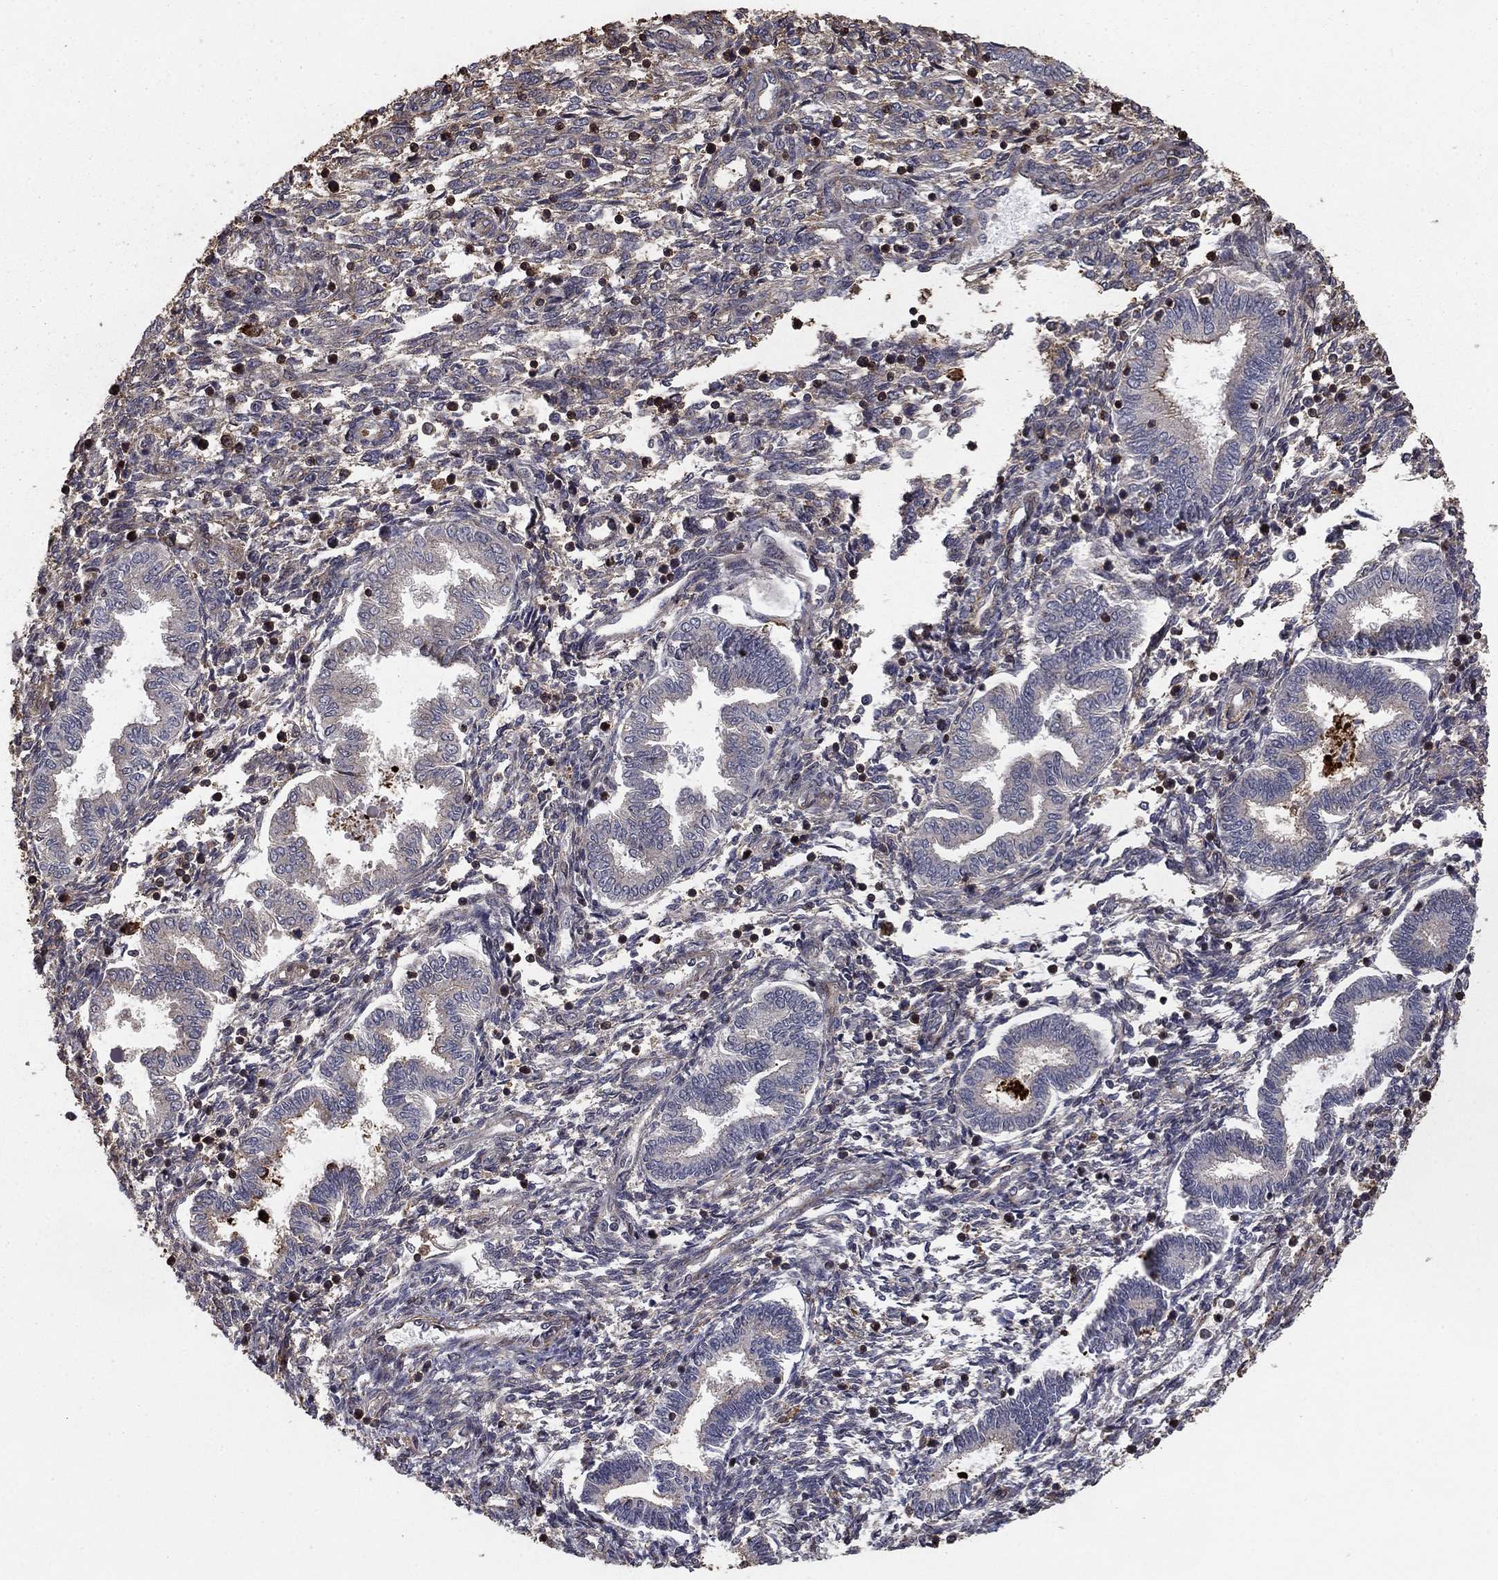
{"staining": {"intensity": "weak", "quantity": "<25%", "location": "cytoplasmic/membranous"}, "tissue": "endometrium", "cell_type": "Cells in endometrial stroma", "image_type": "normal", "snomed": [{"axis": "morphology", "description": "Normal tissue, NOS"}, {"axis": "topography", "description": "Endometrium"}], "caption": "This is a histopathology image of immunohistochemistry staining of benign endometrium, which shows no staining in cells in endometrial stroma.", "gene": "HABP4", "patient": {"sex": "female", "age": 42}}